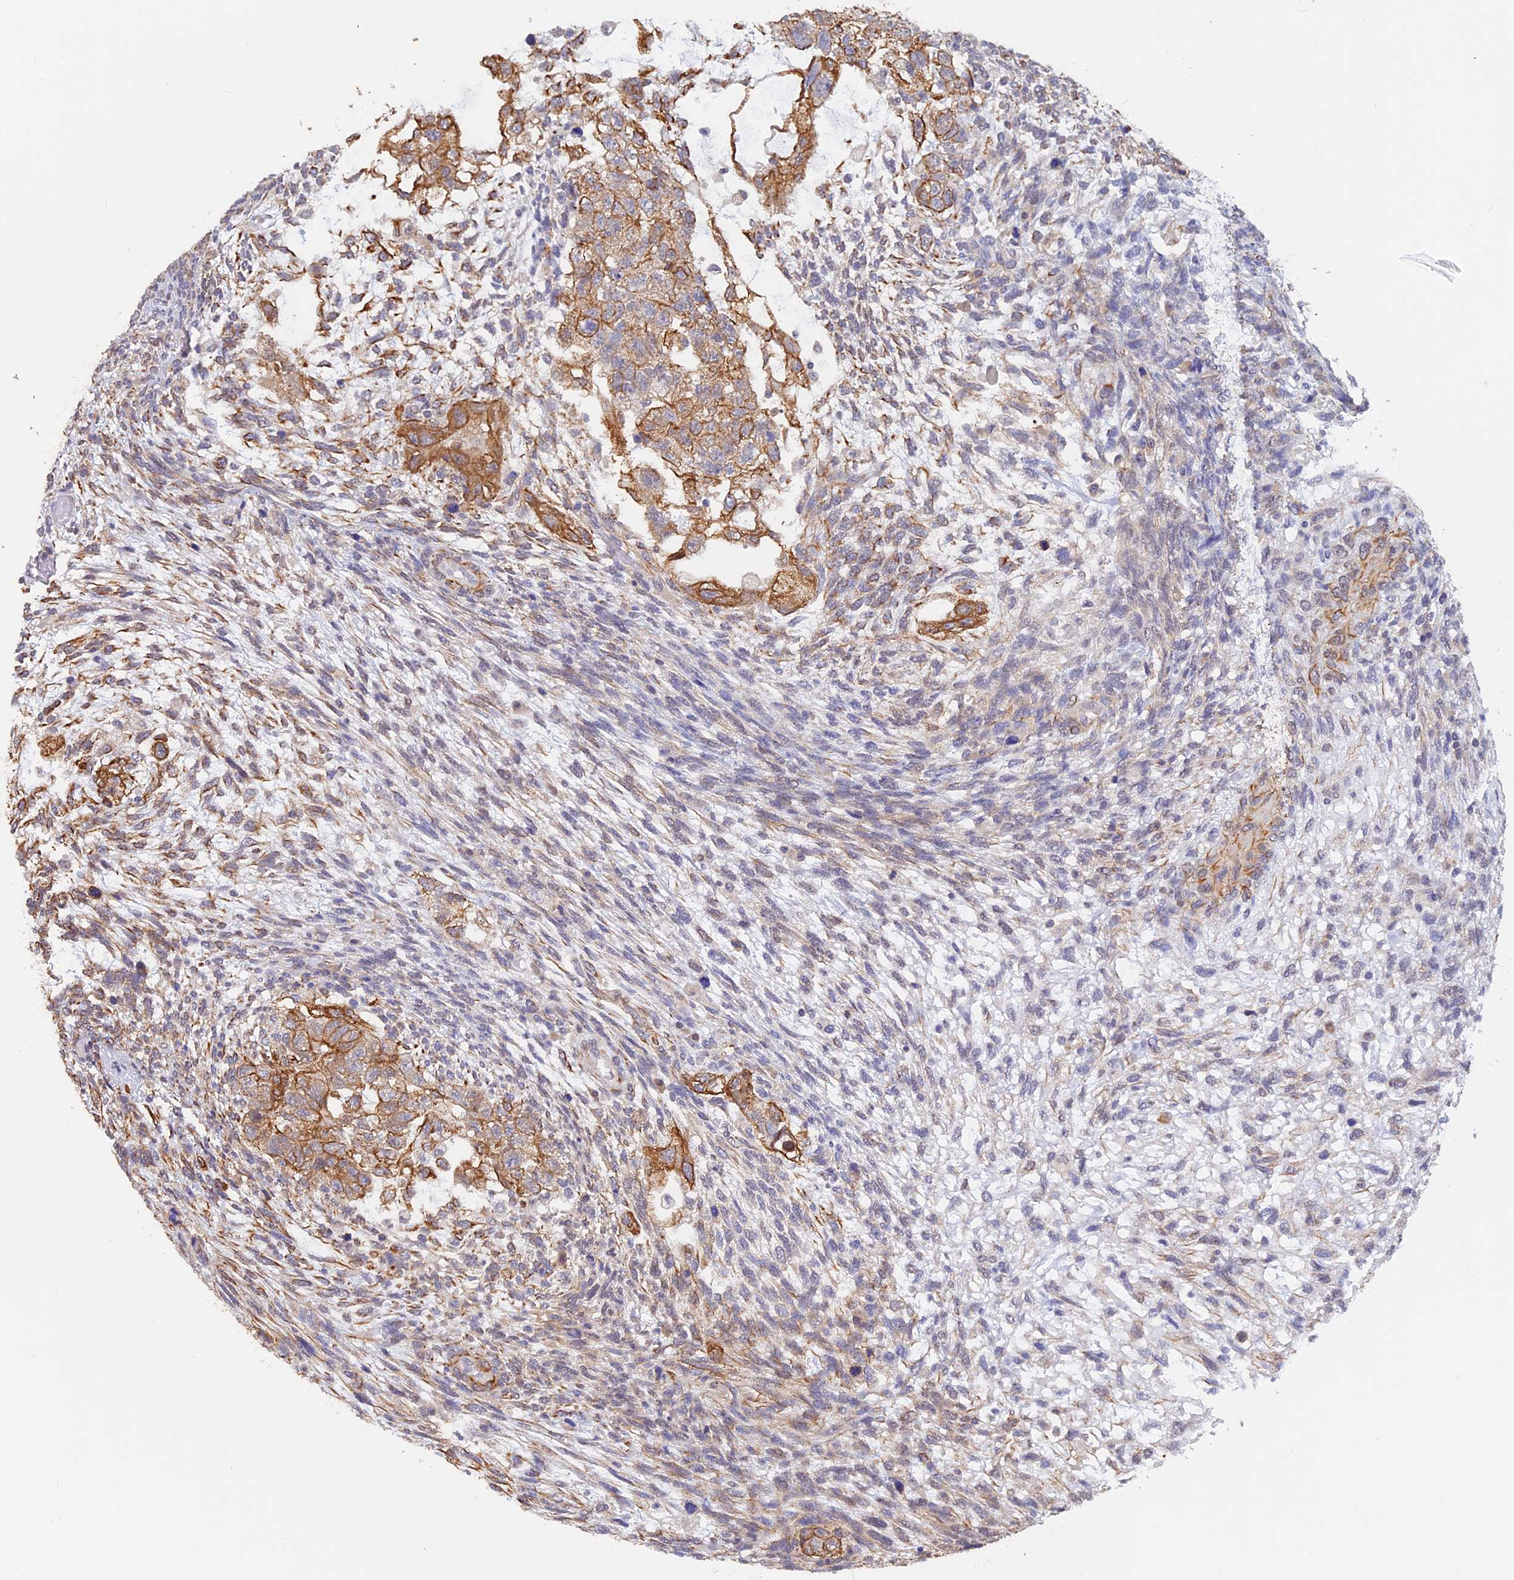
{"staining": {"intensity": "moderate", "quantity": ">75%", "location": "cytoplasmic/membranous"}, "tissue": "testis cancer", "cell_type": "Tumor cells", "image_type": "cancer", "snomed": [{"axis": "morphology", "description": "Normal tissue, NOS"}, {"axis": "morphology", "description": "Carcinoma, Embryonal, NOS"}, {"axis": "topography", "description": "Testis"}], "caption": "The micrograph reveals staining of embryonal carcinoma (testis), revealing moderate cytoplasmic/membranous protein positivity (brown color) within tumor cells. (DAB IHC, brown staining for protein, blue staining for nuclei).", "gene": "STUB1", "patient": {"sex": "male", "age": 36}}